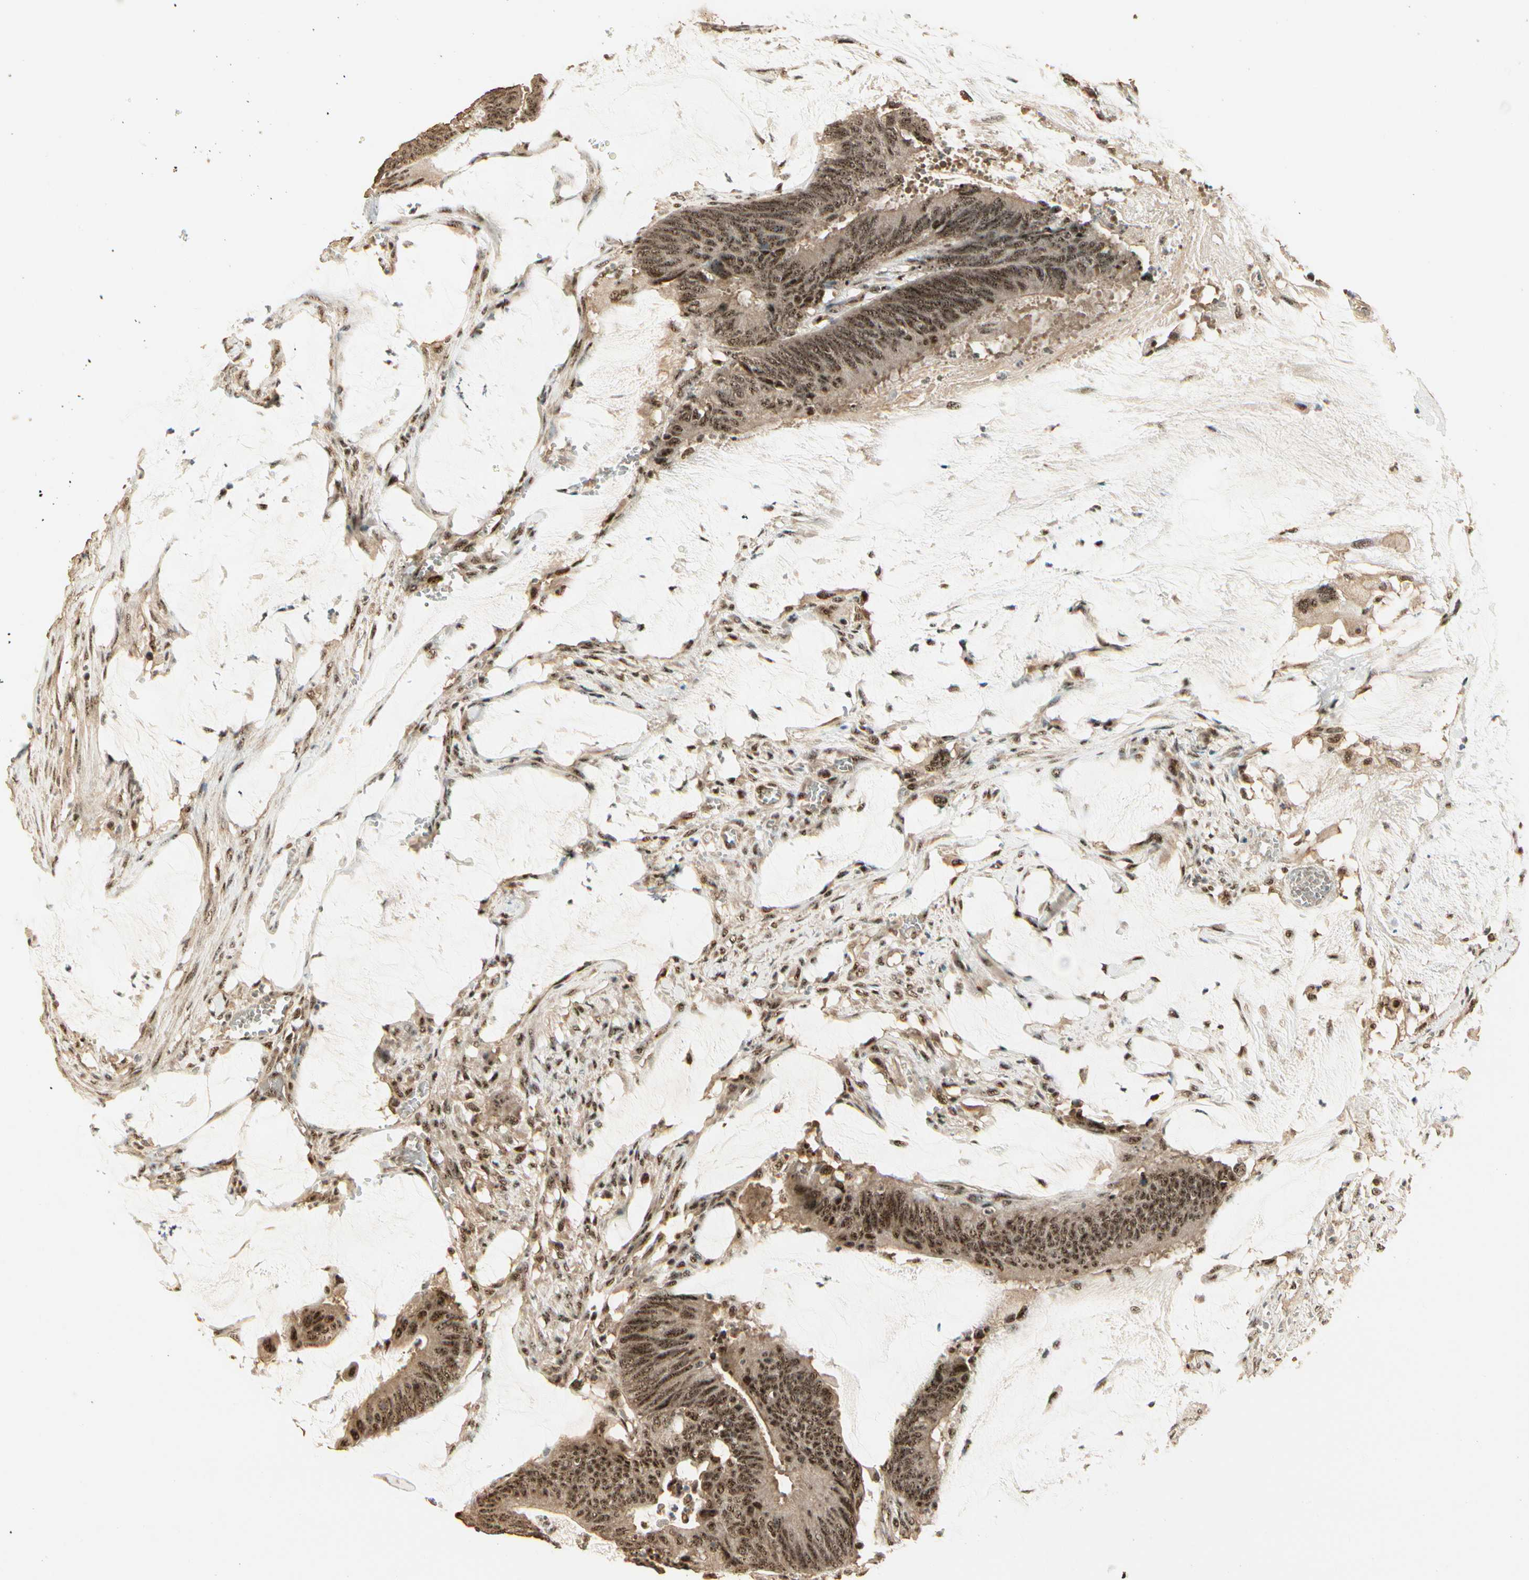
{"staining": {"intensity": "moderate", "quantity": ">75%", "location": "cytoplasmic/membranous,nuclear"}, "tissue": "colorectal cancer", "cell_type": "Tumor cells", "image_type": "cancer", "snomed": [{"axis": "morphology", "description": "Adenocarcinoma, NOS"}, {"axis": "topography", "description": "Rectum"}], "caption": "High-magnification brightfield microscopy of colorectal cancer (adenocarcinoma) stained with DAB (3,3'-diaminobenzidine) (brown) and counterstained with hematoxylin (blue). tumor cells exhibit moderate cytoplasmic/membranous and nuclear positivity is present in approximately>75% of cells.", "gene": "RBM25", "patient": {"sex": "female", "age": 66}}